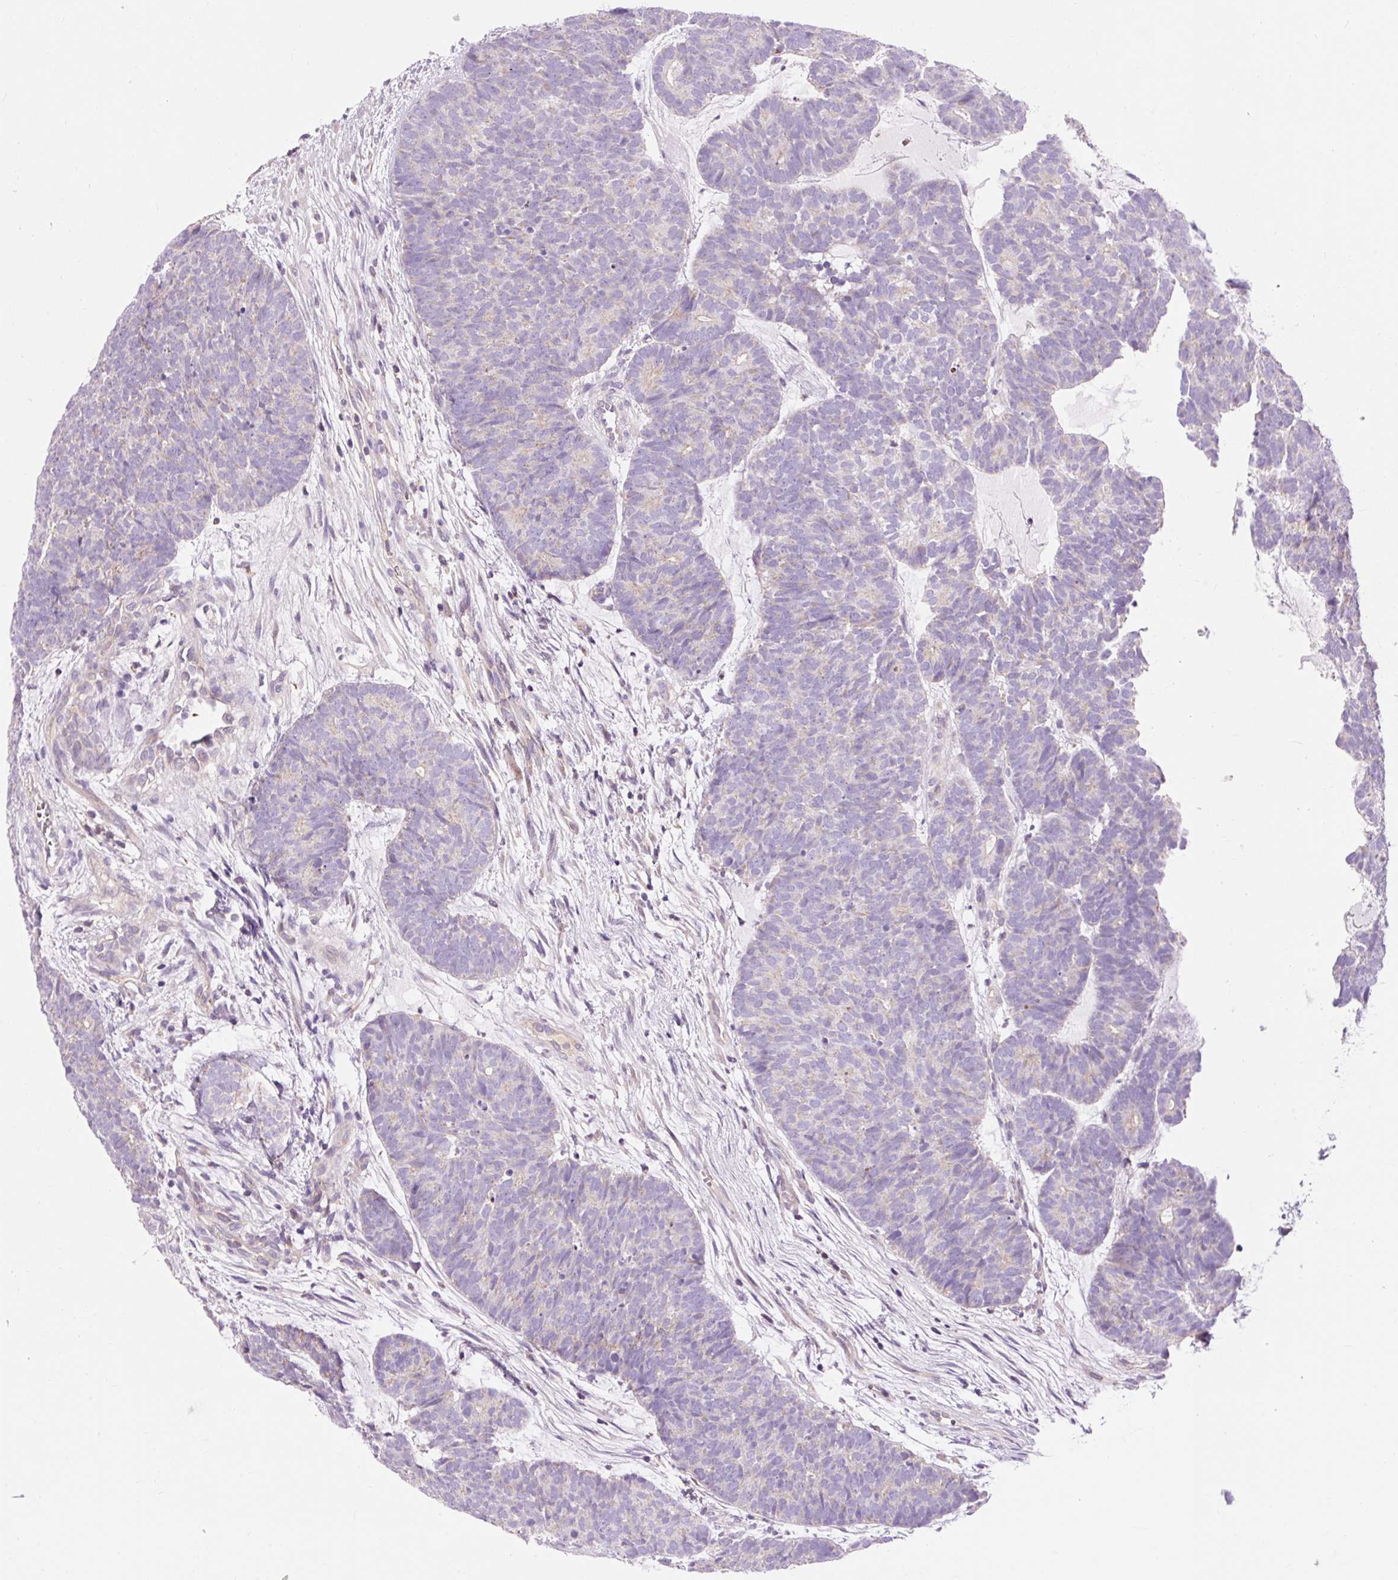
{"staining": {"intensity": "negative", "quantity": "none", "location": "none"}, "tissue": "head and neck cancer", "cell_type": "Tumor cells", "image_type": "cancer", "snomed": [{"axis": "morphology", "description": "Adenocarcinoma, NOS"}, {"axis": "topography", "description": "Head-Neck"}], "caption": "A histopathology image of human head and neck cancer is negative for staining in tumor cells.", "gene": "IMMT", "patient": {"sex": "female", "age": 81}}